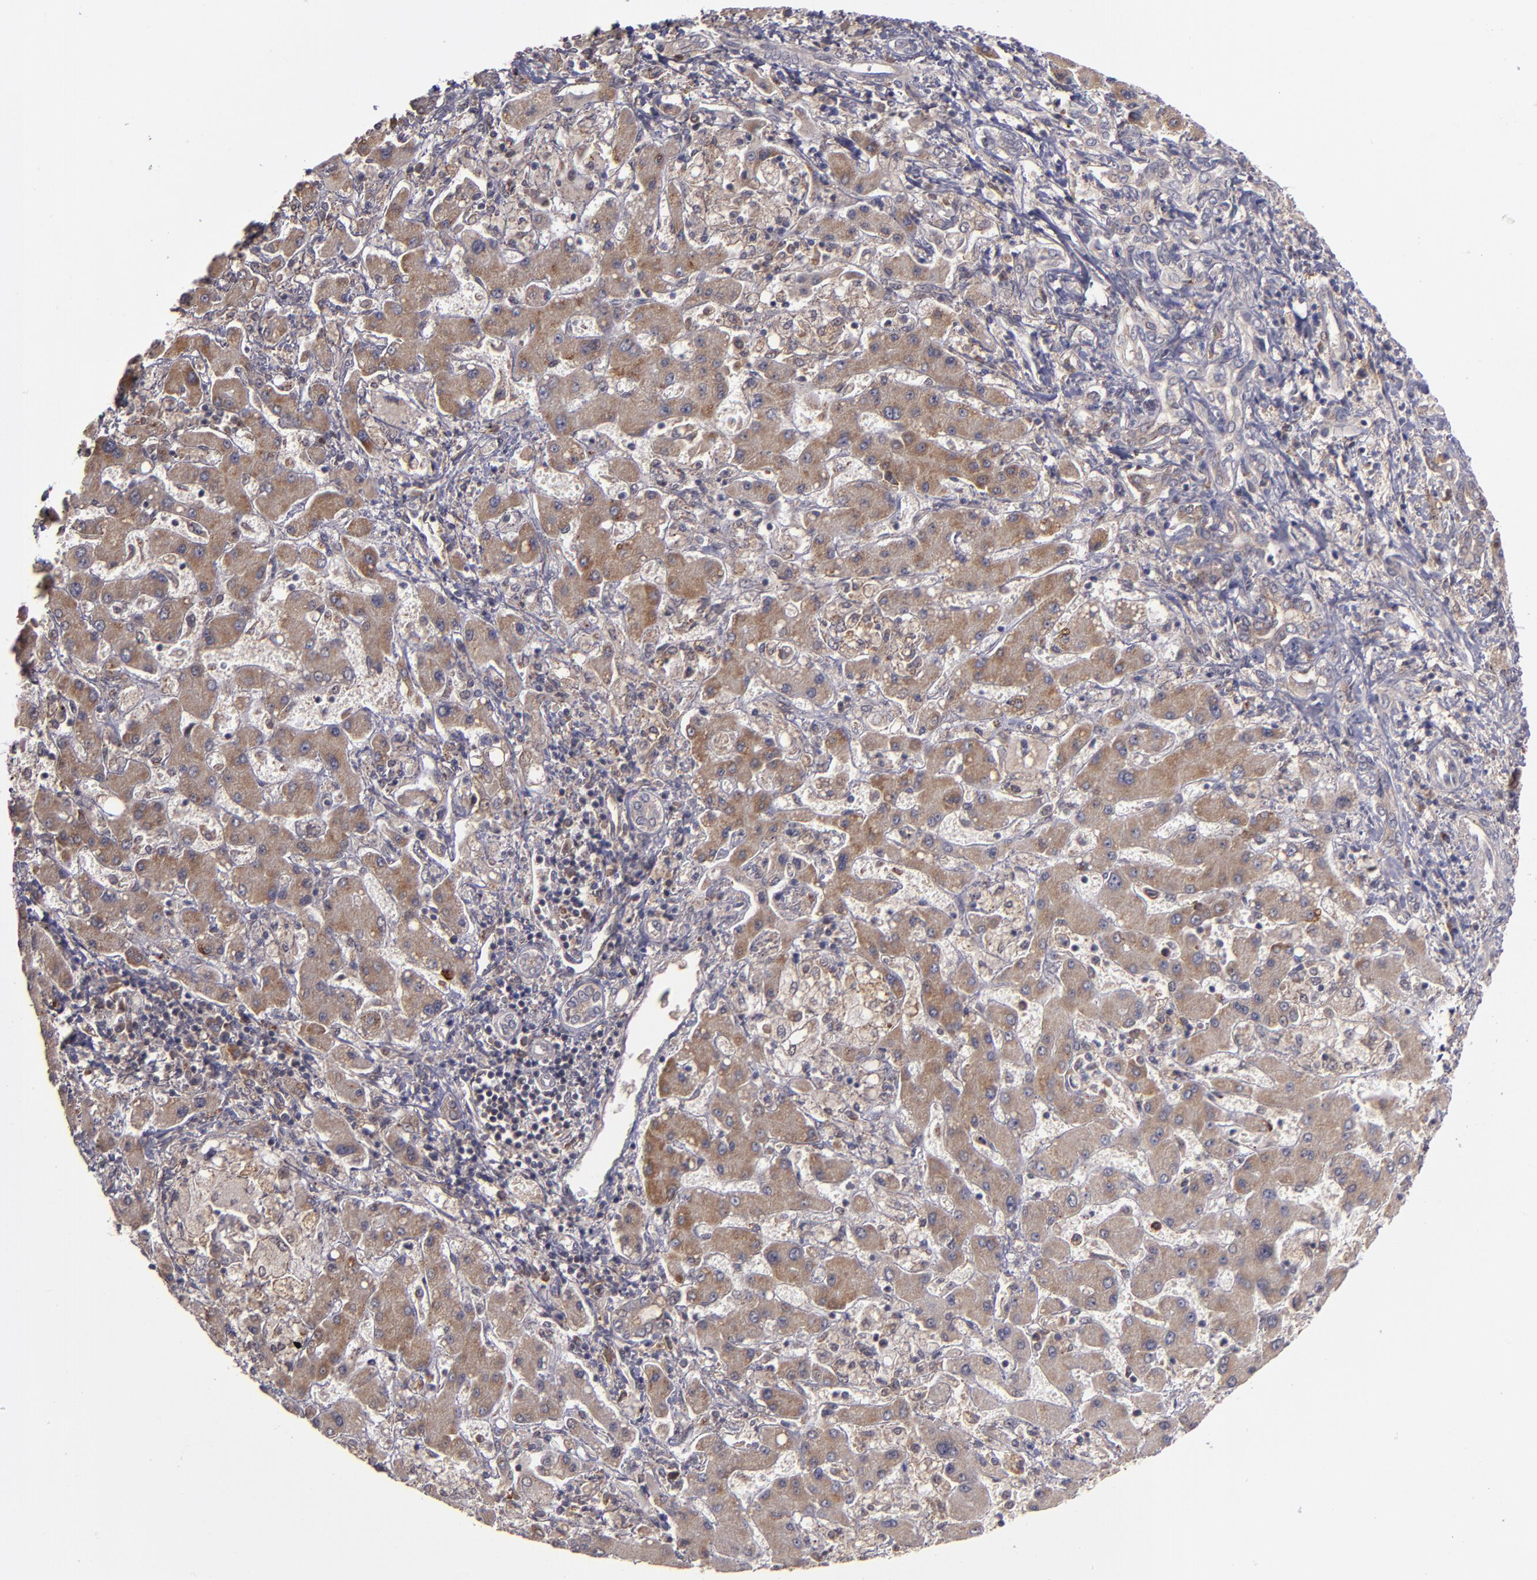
{"staining": {"intensity": "moderate", "quantity": ">75%", "location": "cytoplasmic/membranous"}, "tissue": "liver cancer", "cell_type": "Tumor cells", "image_type": "cancer", "snomed": [{"axis": "morphology", "description": "Cholangiocarcinoma"}, {"axis": "topography", "description": "Liver"}], "caption": "This is a photomicrograph of IHC staining of liver cancer, which shows moderate staining in the cytoplasmic/membranous of tumor cells.", "gene": "ZFYVE1", "patient": {"sex": "male", "age": 50}}